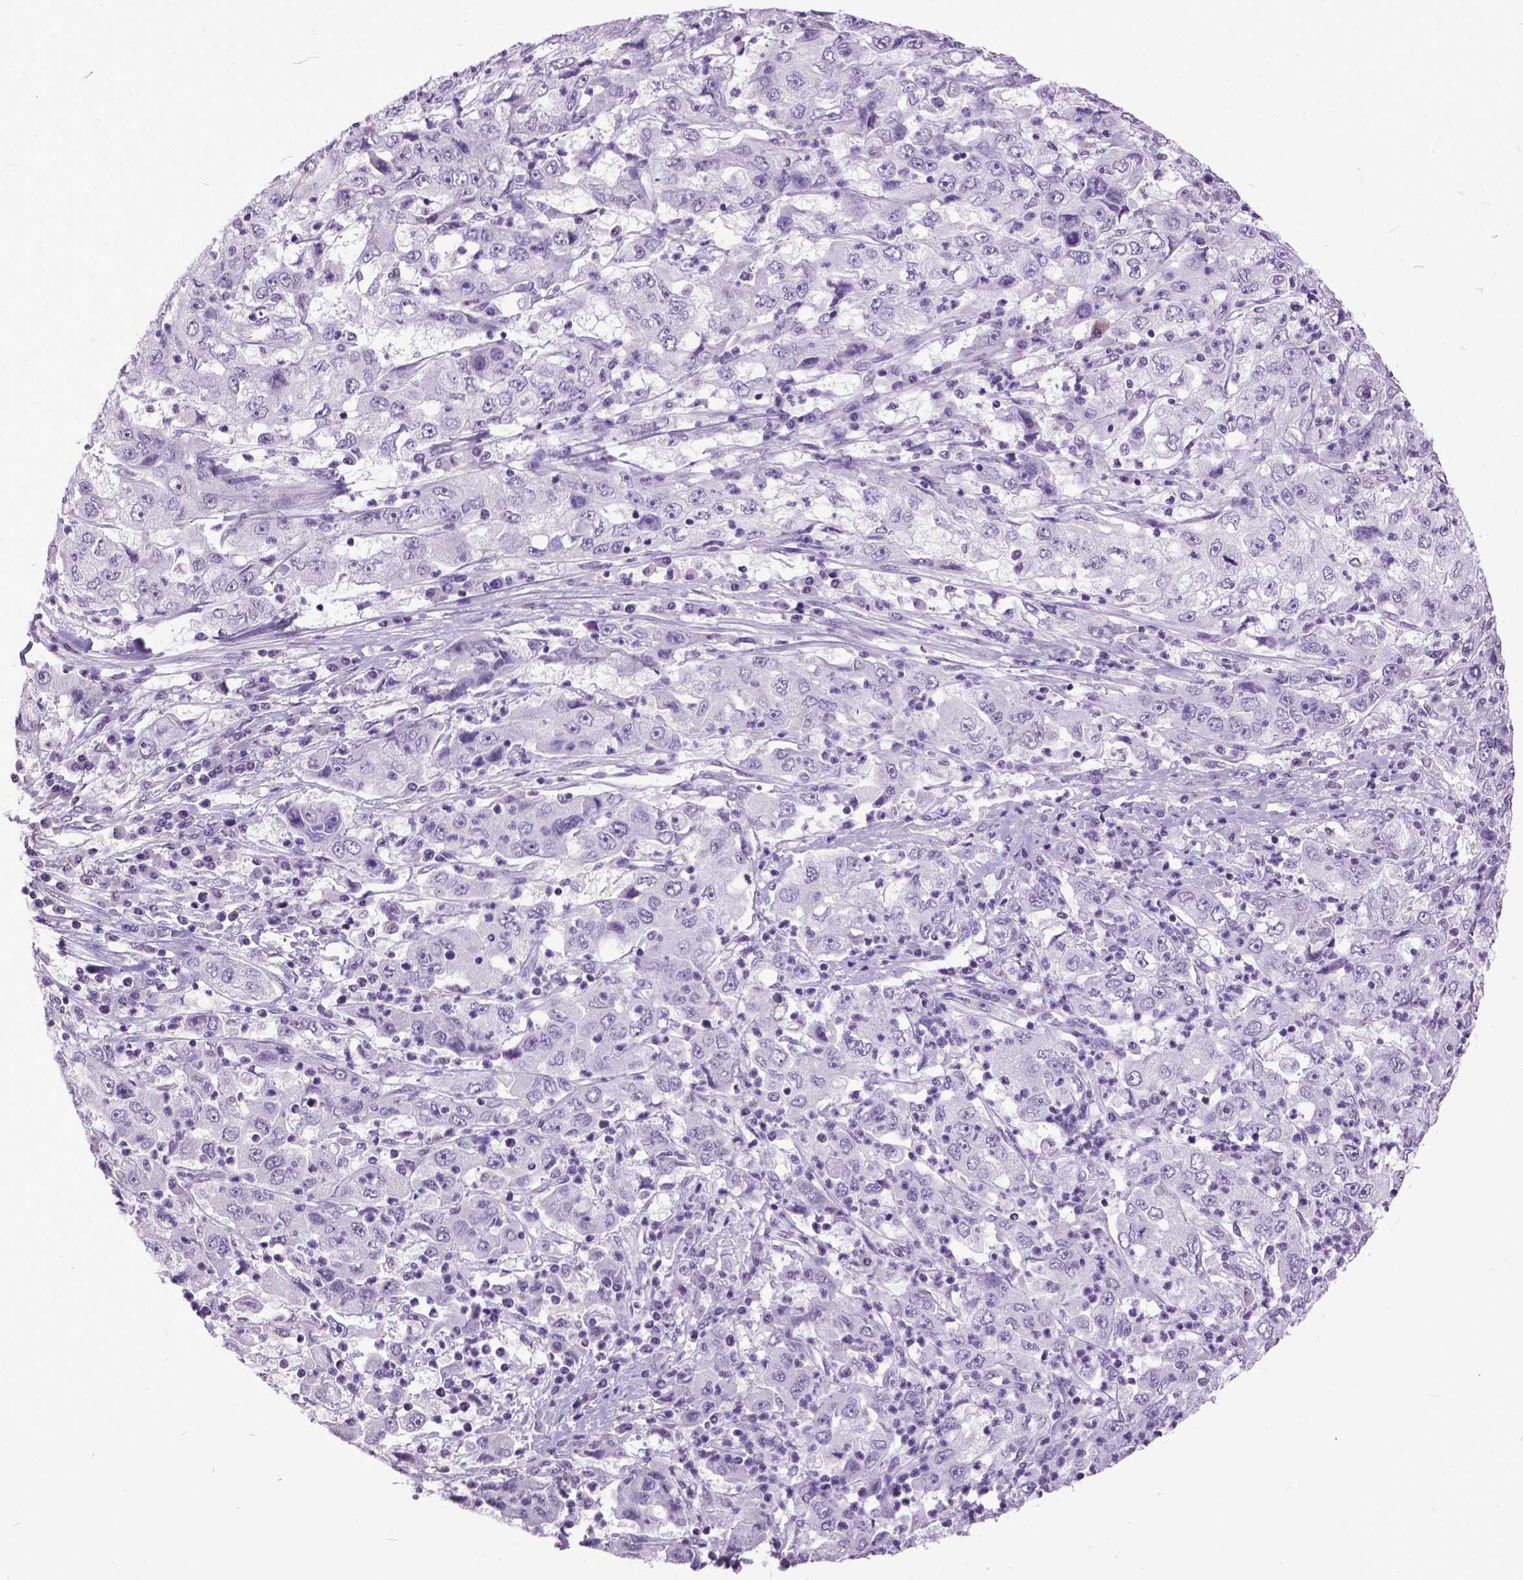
{"staining": {"intensity": "negative", "quantity": "none", "location": "none"}, "tissue": "cervical cancer", "cell_type": "Tumor cells", "image_type": "cancer", "snomed": [{"axis": "morphology", "description": "Squamous cell carcinoma, NOS"}, {"axis": "topography", "description": "Cervix"}], "caption": "Immunohistochemistry (IHC) micrograph of neoplastic tissue: human cervical cancer (squamous cell carcinoma) stained with DAB (3,3'-diaminobenzidine) shows no significant protein positivity in tumor cells.", "gene": "MARCHF10", "patient": {"sex": "female", "age": 36}}